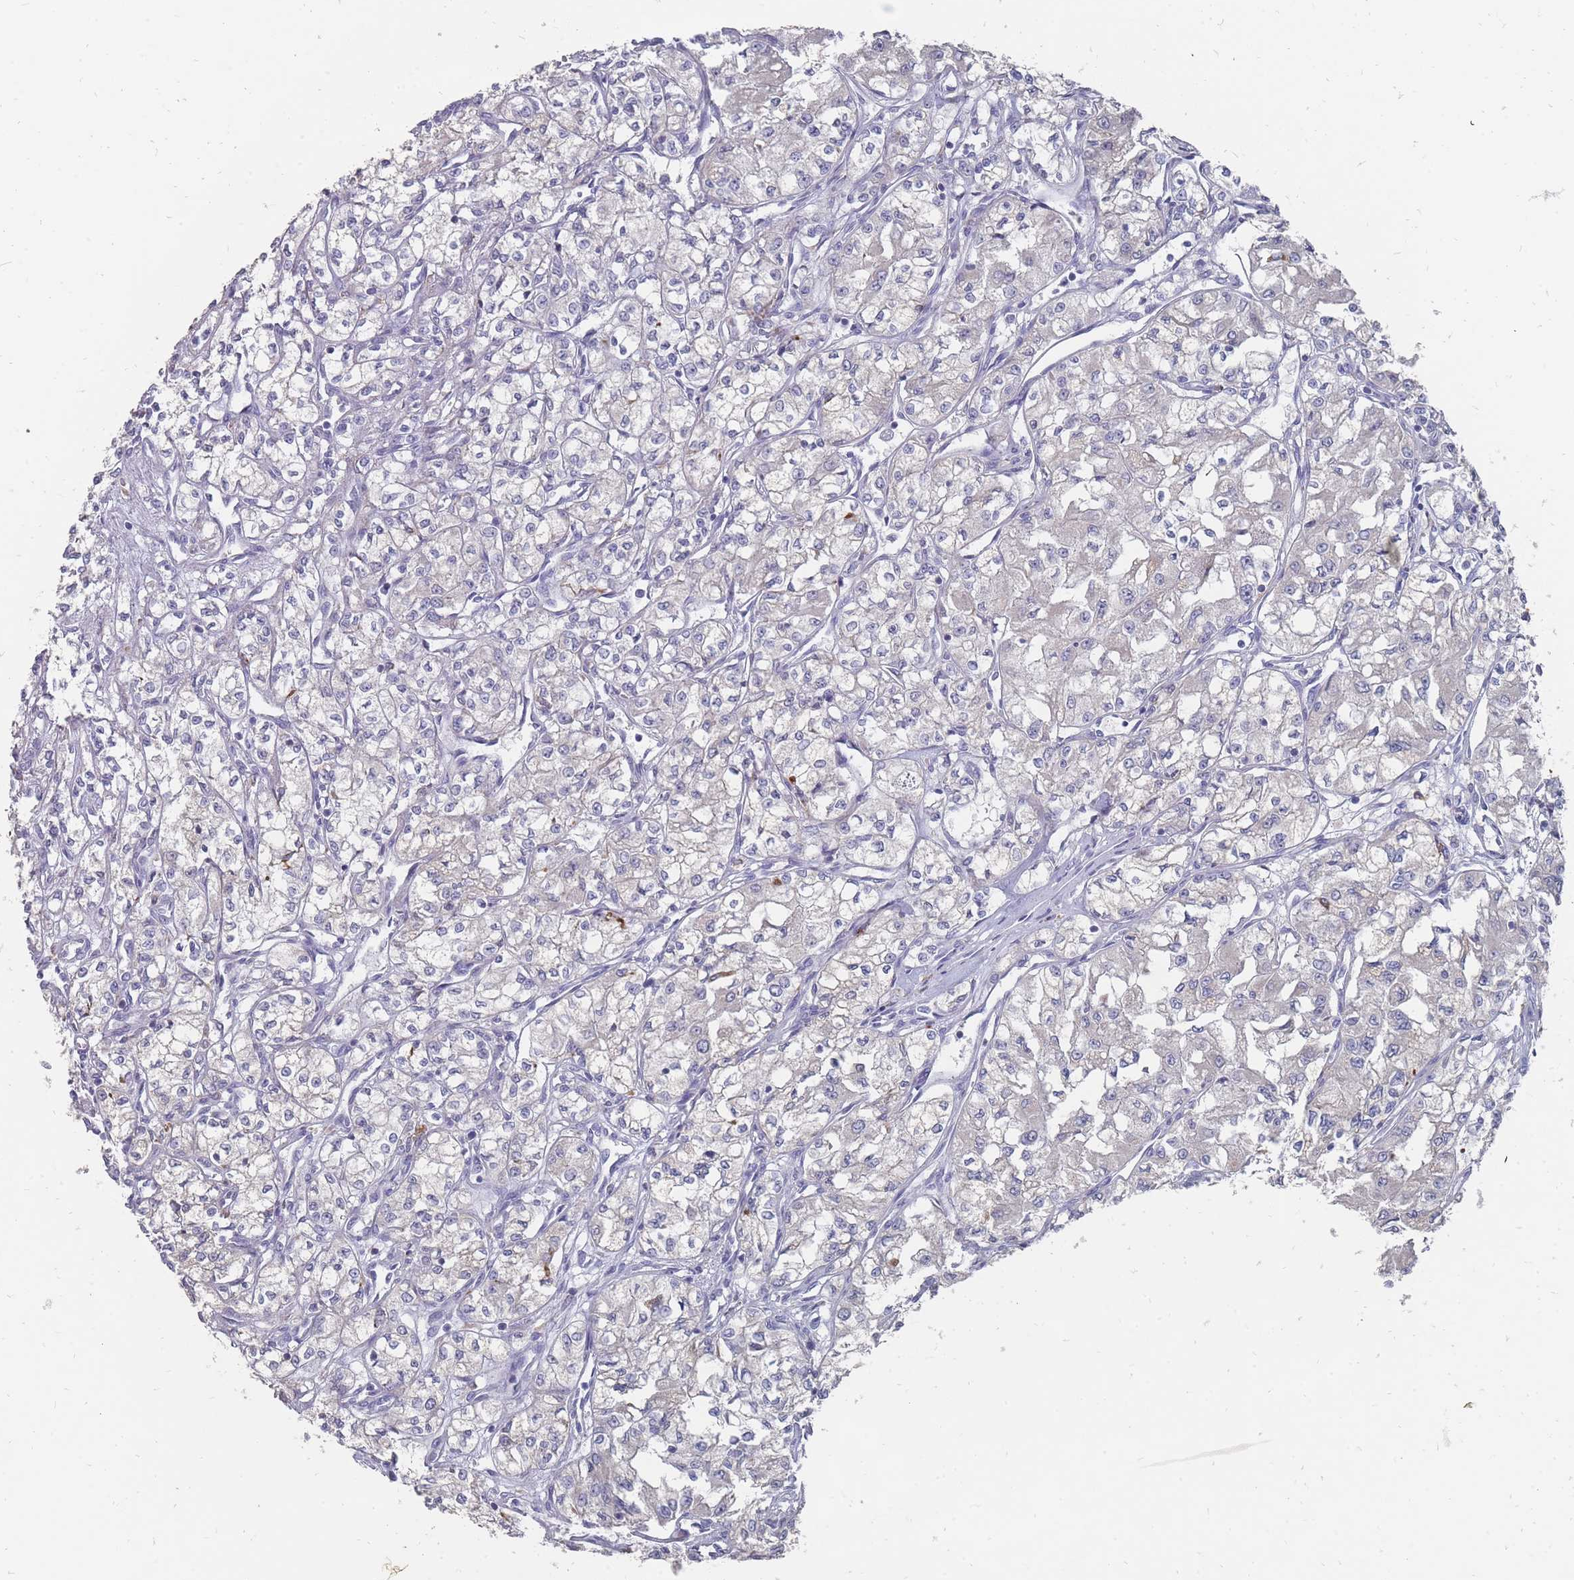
{"staining": {"intensity": "negative", "quantity": "none", "location": "none"}, "tissue": "renal cancer", "cell_type": "Tumor cells", "image_type": "cancer", "snomed": [{"axis": "morphology", "description": "Adenocarcinoma, NOS"}, {"axis": "topography", "description": "Kidney"}], "caption": "This is a photomicrograph of immunohistochemistry staining of adenocarcinoma (renal), which shows no staining in tumor cells.", "gene": "OTULINL", "patient": {"sex": "male", "age": 59}}